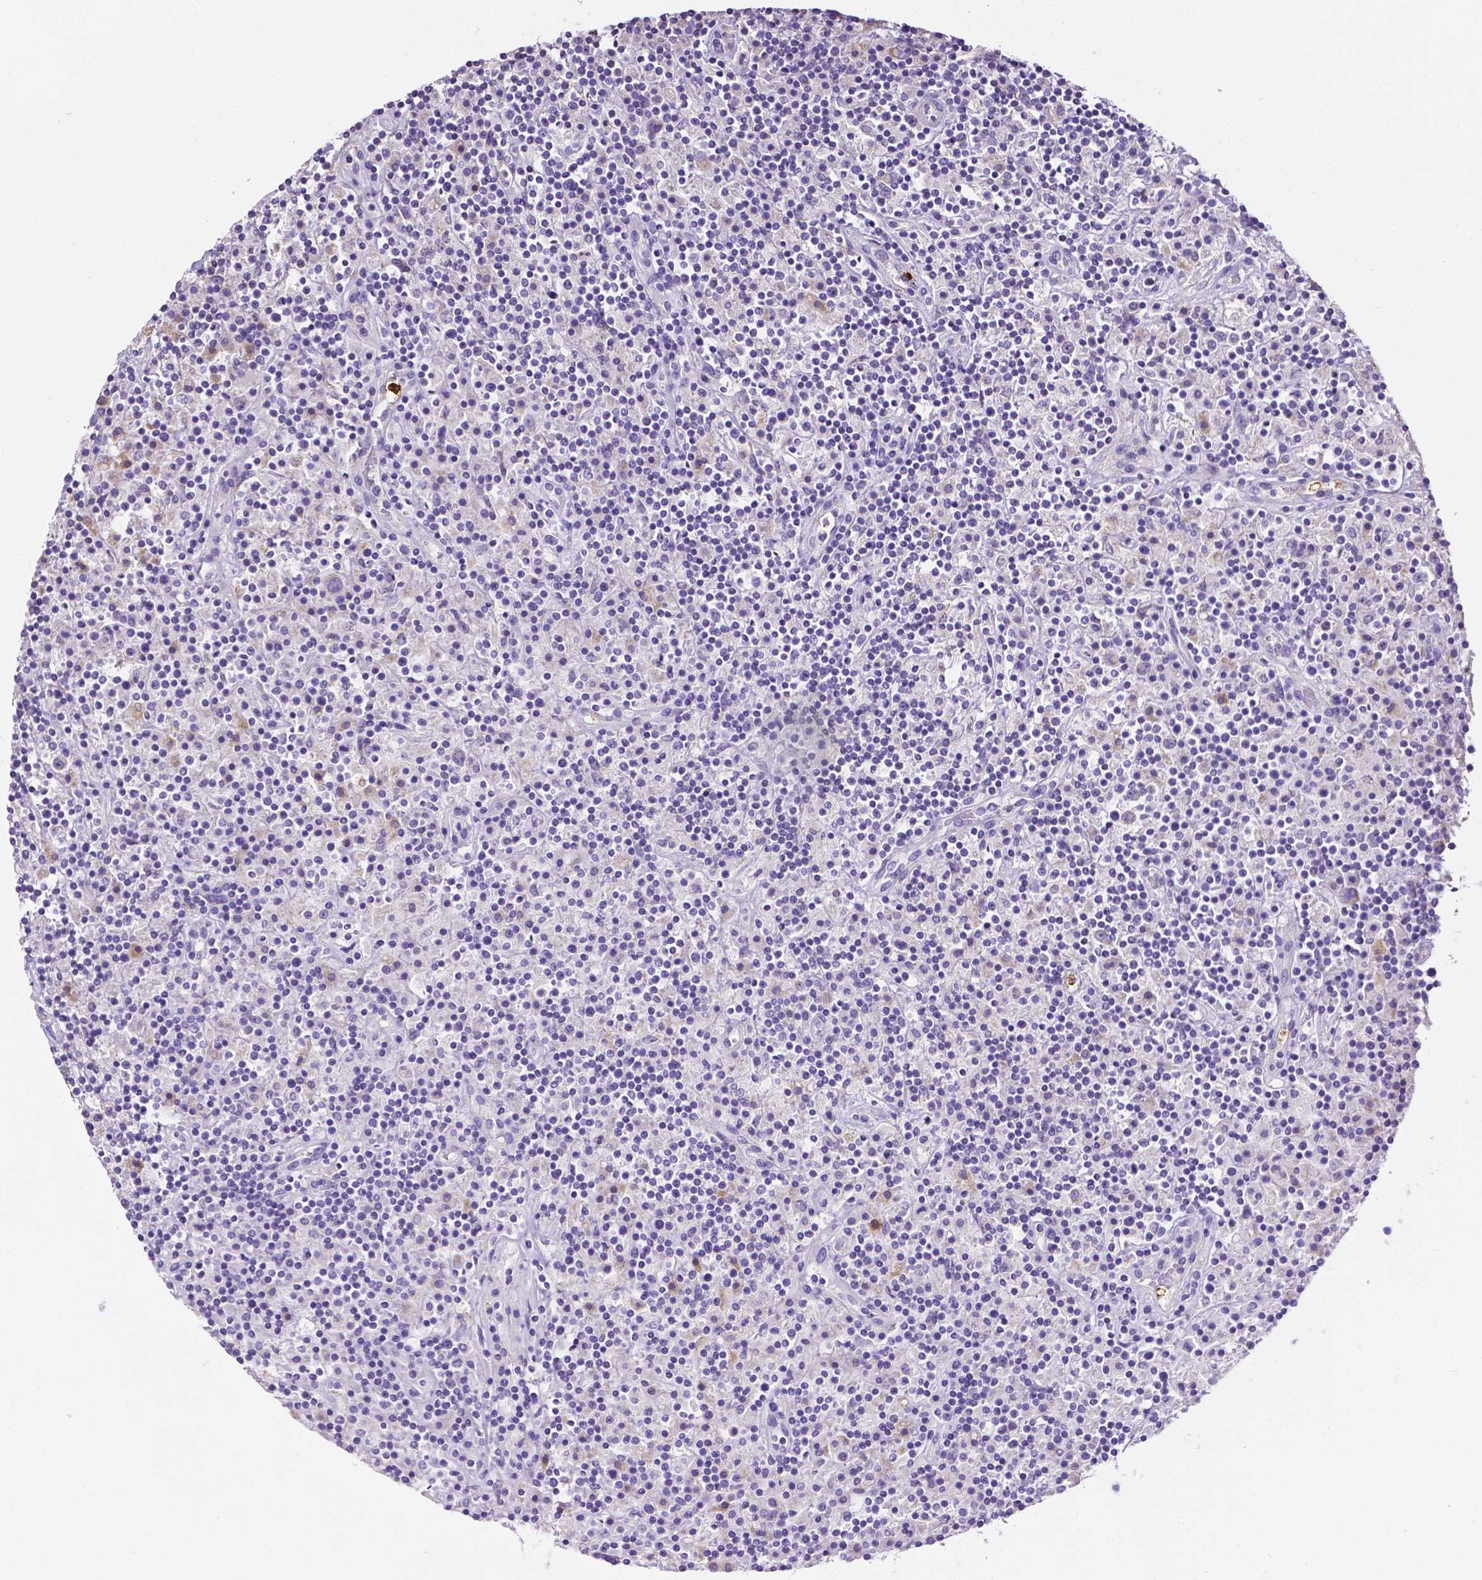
{"staining": {"intensity": "negative", "quantity": "none", "location": "none"}, "tissue": "lymphoma", "cell_type": "Tumor cells", "image_type": "cancer", "snomed": [{"axis": "morphology", "description": "Hodgkin's disease, NOS"}, {"axis": "topography", "description": "Lymph node"}], "caption": "Immunohistochemical staining of lymphoma displays no significant expression in tumor cells.", "gene": "MMP9", "patient": {"sex": "male", "age": 70}}